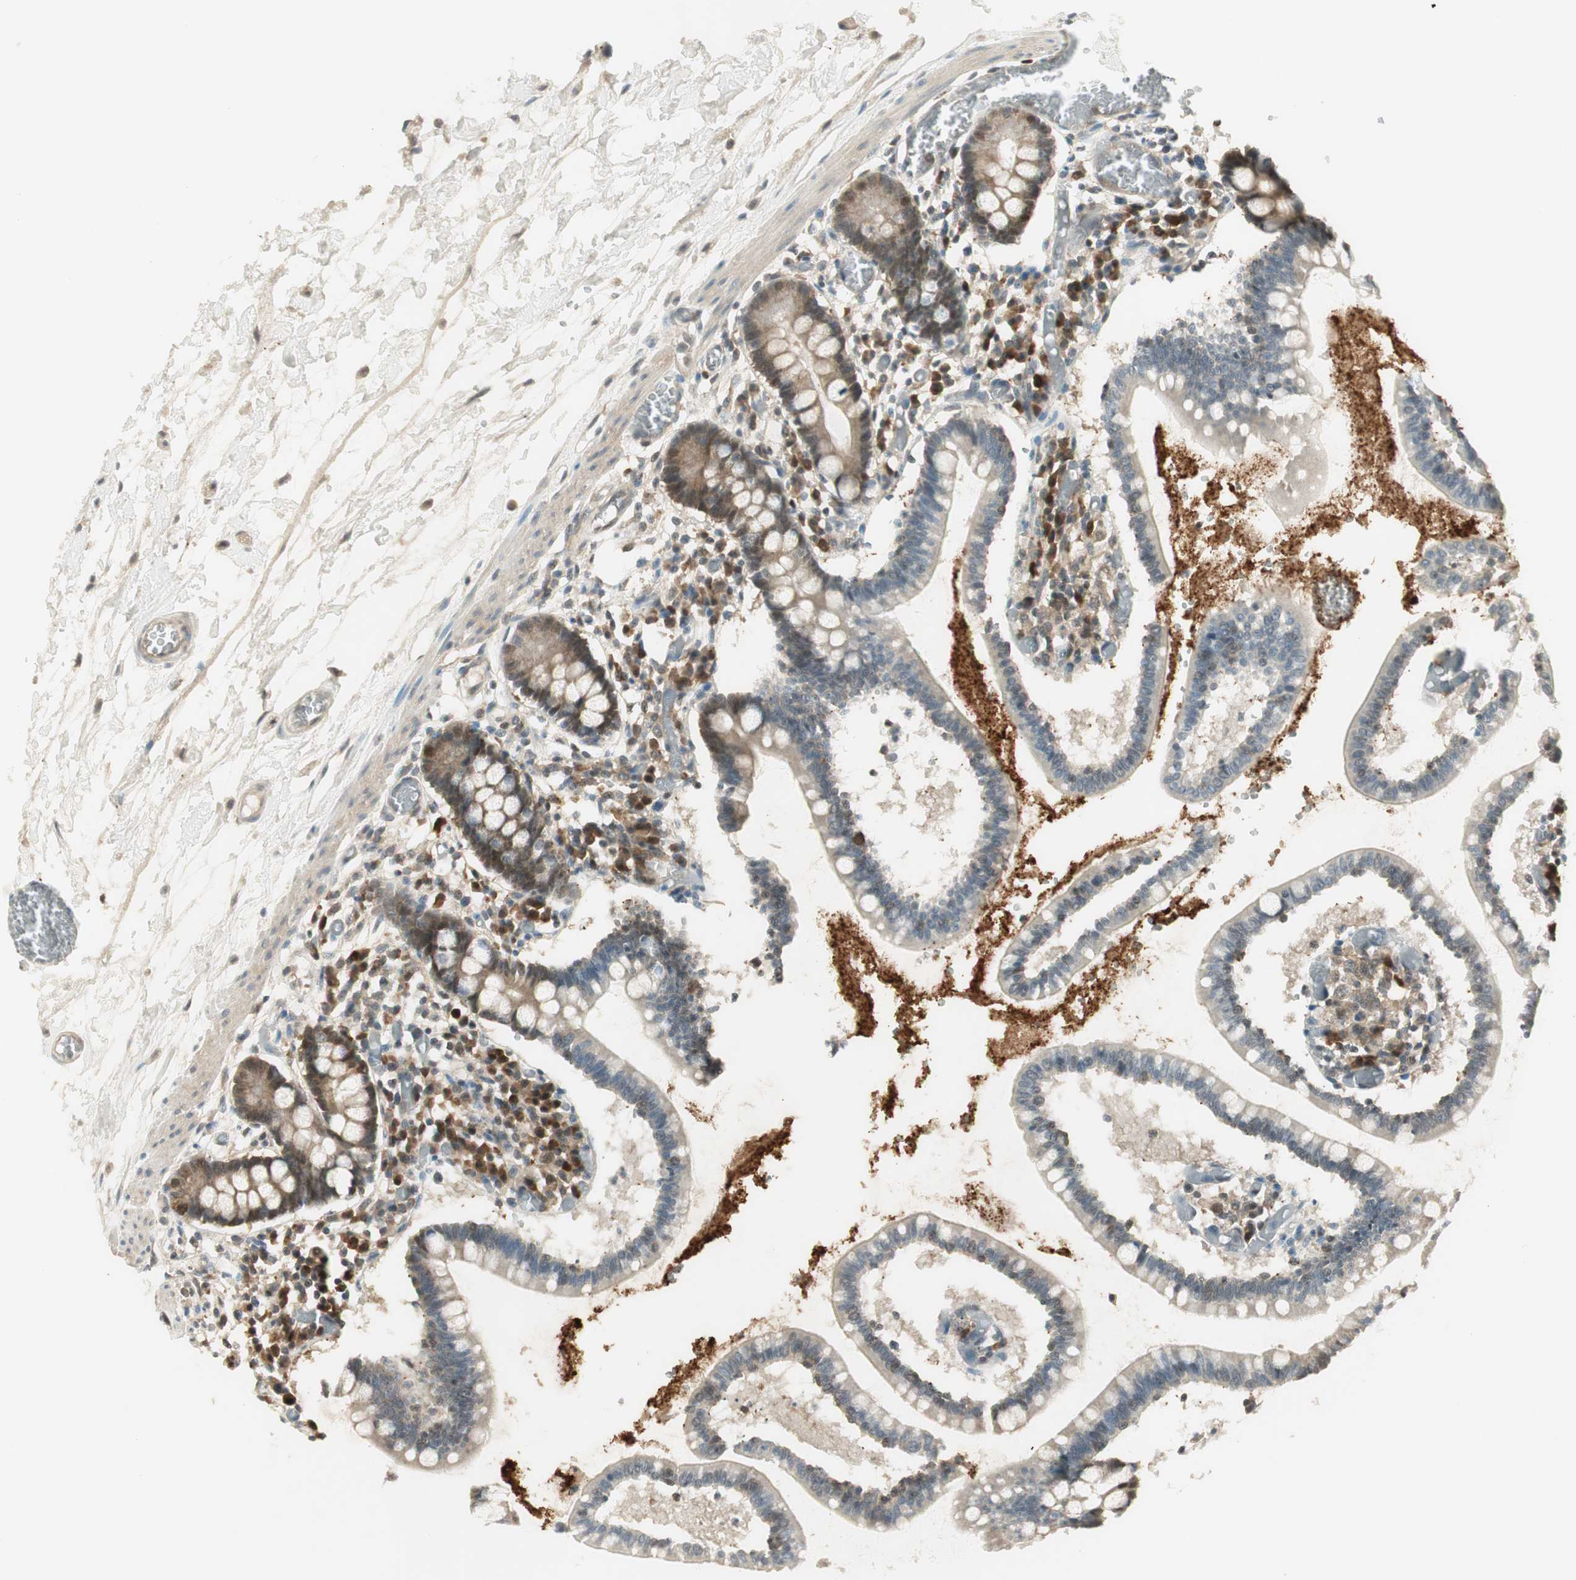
{"staining": {"intensity": "weak", "quantity": "25%-75%", "location": "cytoplasmic/membranous"}, "tissue": "small intestine", "cell_type": "Glandular cells", "image_type": "normal", "snomed": [{"axis": "morphology", "description": "Normal tissue, NOS"}, {"axis": "topography", "description": "Small intestine"}], "caption": "Immunohistochemistry (DAB) staining of benign small intestine exhibits weak cytoplasmic/membranous protein staining in approximately 25%-75% of glandular cells.", "gene": "IPO5", "patient": {"sex": "female", "age": 61}}